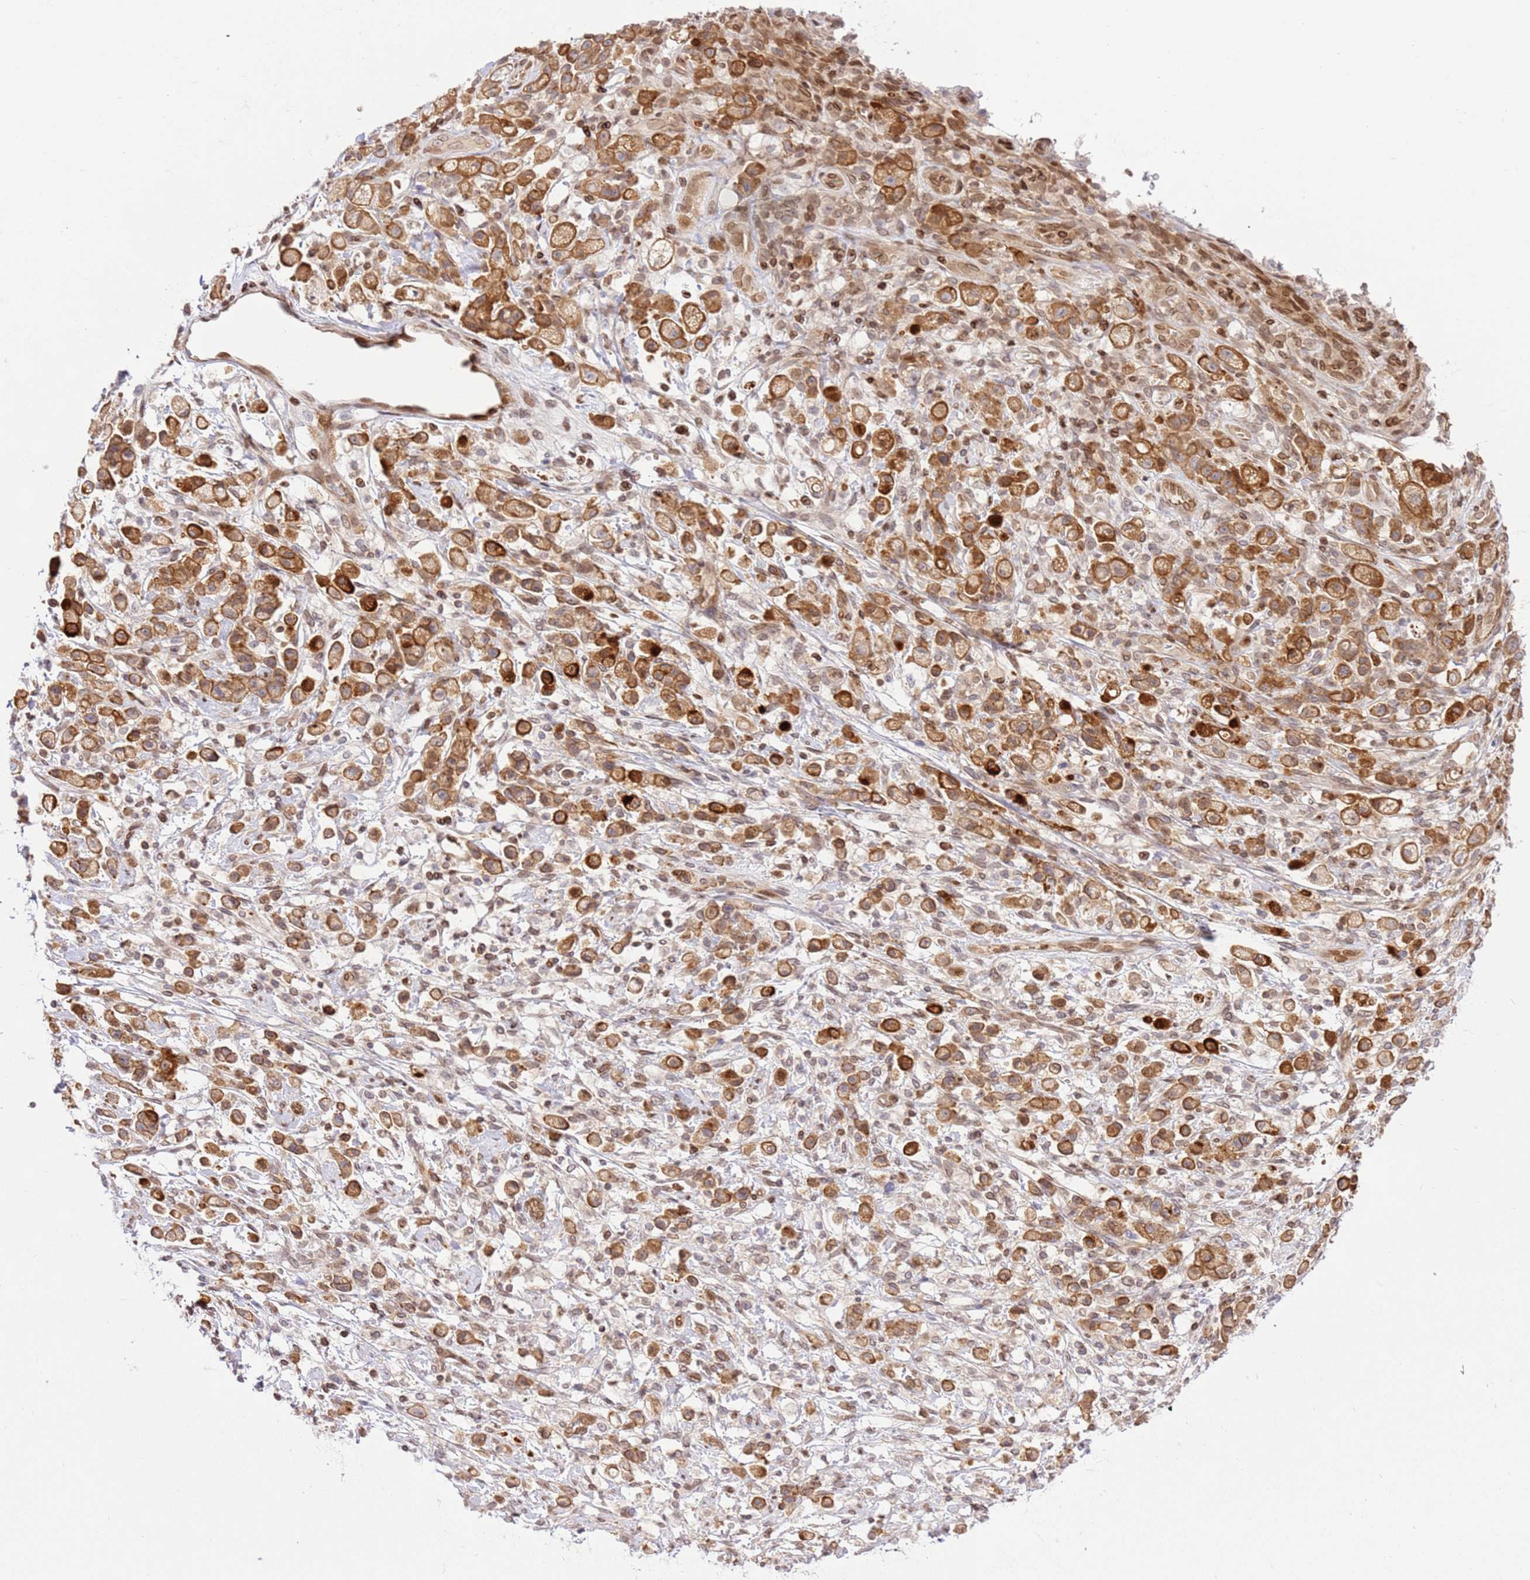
{"staining": {"intensity": "moderate", "quantity": ">75%", "location": "cytoplasmic/membranous"}, "tissue": "stomach cancer", "cell_type": "Tumor cells", "image_type": "cancer", "snomed": [{"axis": "morphology", "description": "Adenocarcinoma, NOS"}, {"axis": "topography", "description": "Stomach"}], "caption": "Immunohistochemical staining of adenocarcinoma (stomach) demonstrates medium levels of moderate cytoplasmic/membranous expression in about >75% of tumor cells.", "gene": "TRIM37", "patient": {"sex": "female", "age": 60}}